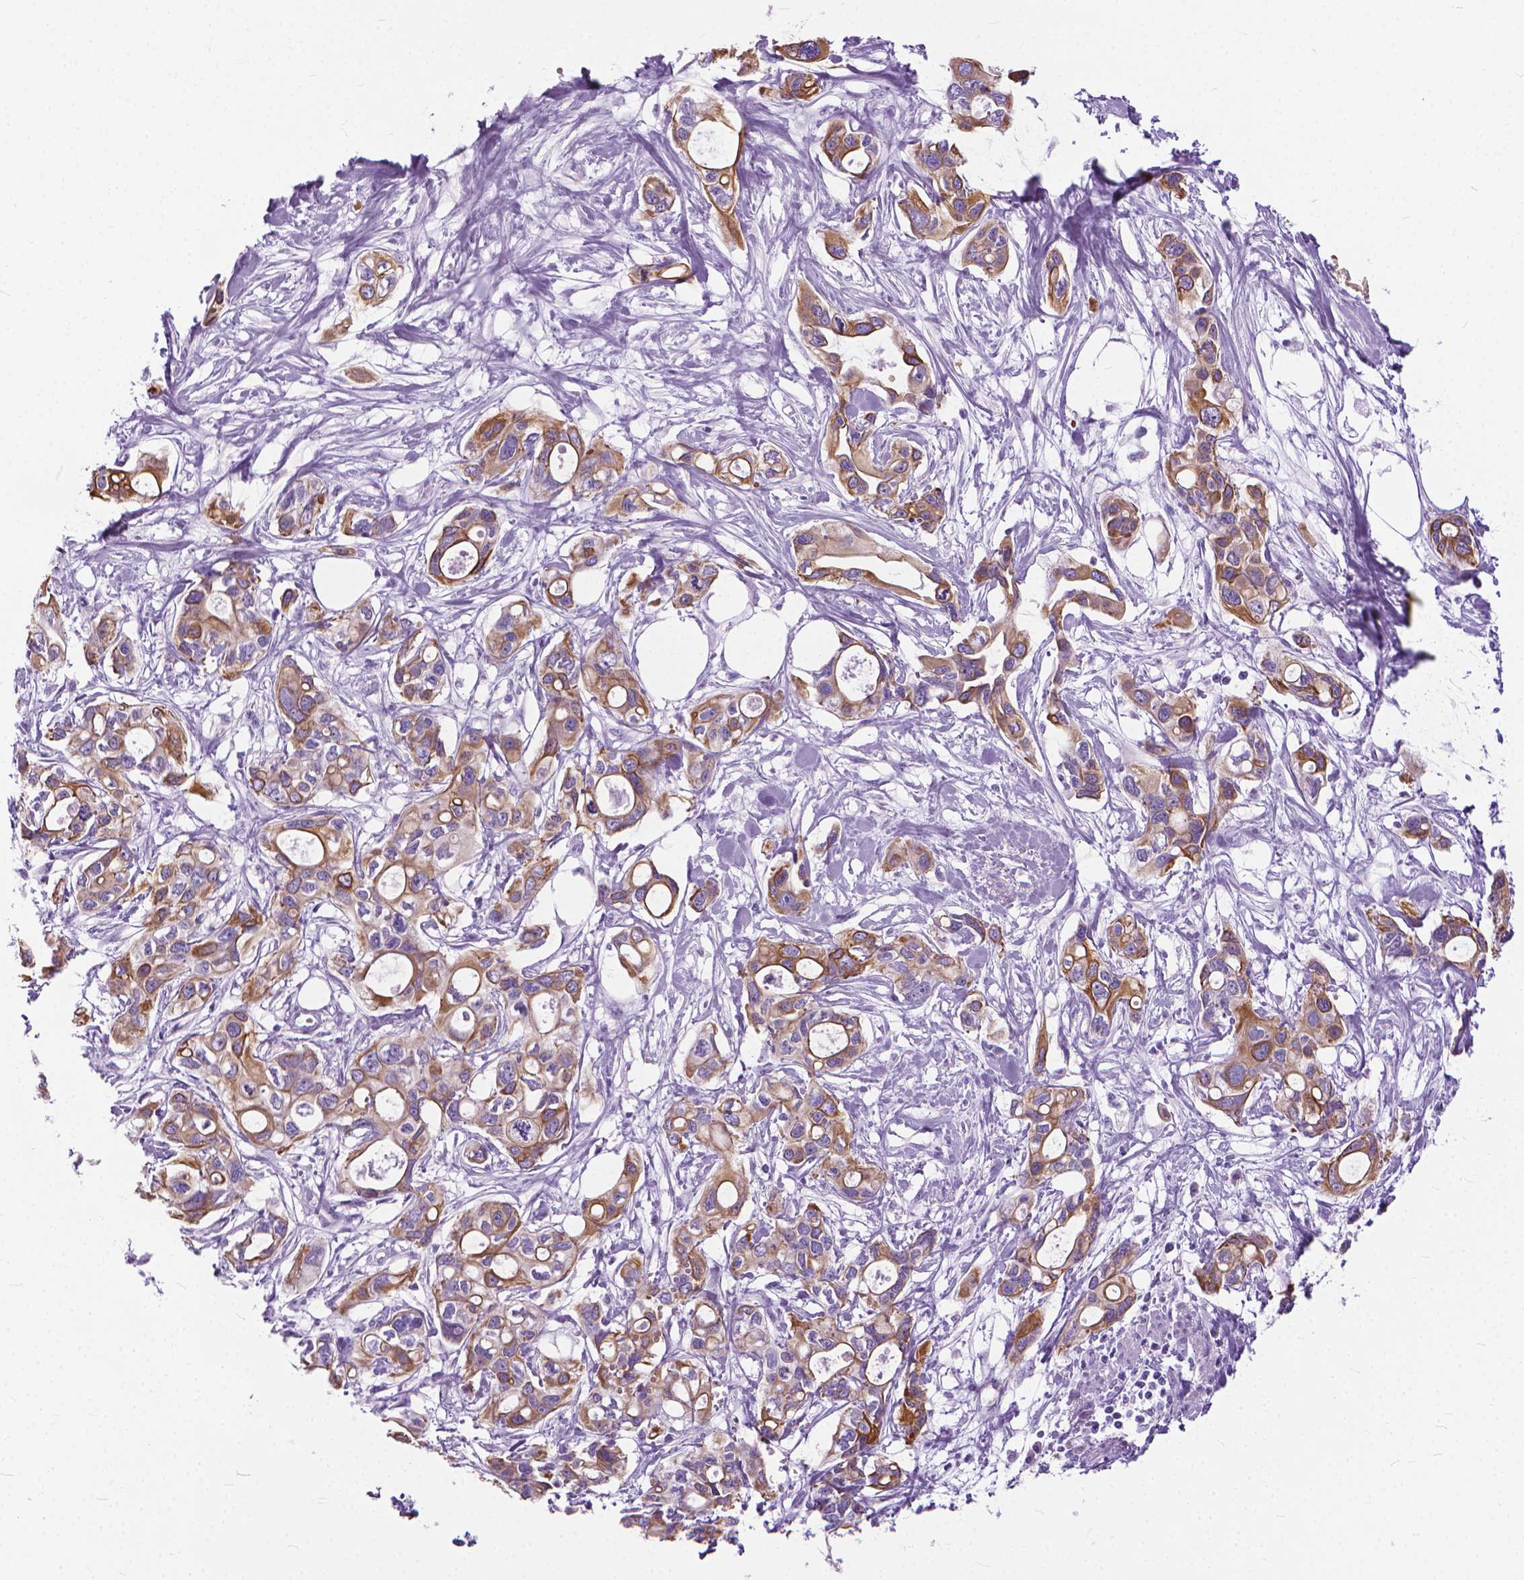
{"staining": {"intensity": "moderate", "quantity": ">75%", "location": "cytoplasmic/membranous"}, "tissue": "pancreatic cancer", "cell_type": "Tumor cells", "image_type": "cancer", "snomed": [{"axis": "morphology", "description": "Adenocarcinoma, NOS"}, {"axis": "topography", "description": "Pancreas"}], "caption": "Adenocarcinoma (pancreatic) tissue demonstrates moderate cytoplasmic/membranous positivity in approximately >75% of tumor cells", "gene": "HTR2B", "patient": {"sex": "male", "age": 60}}